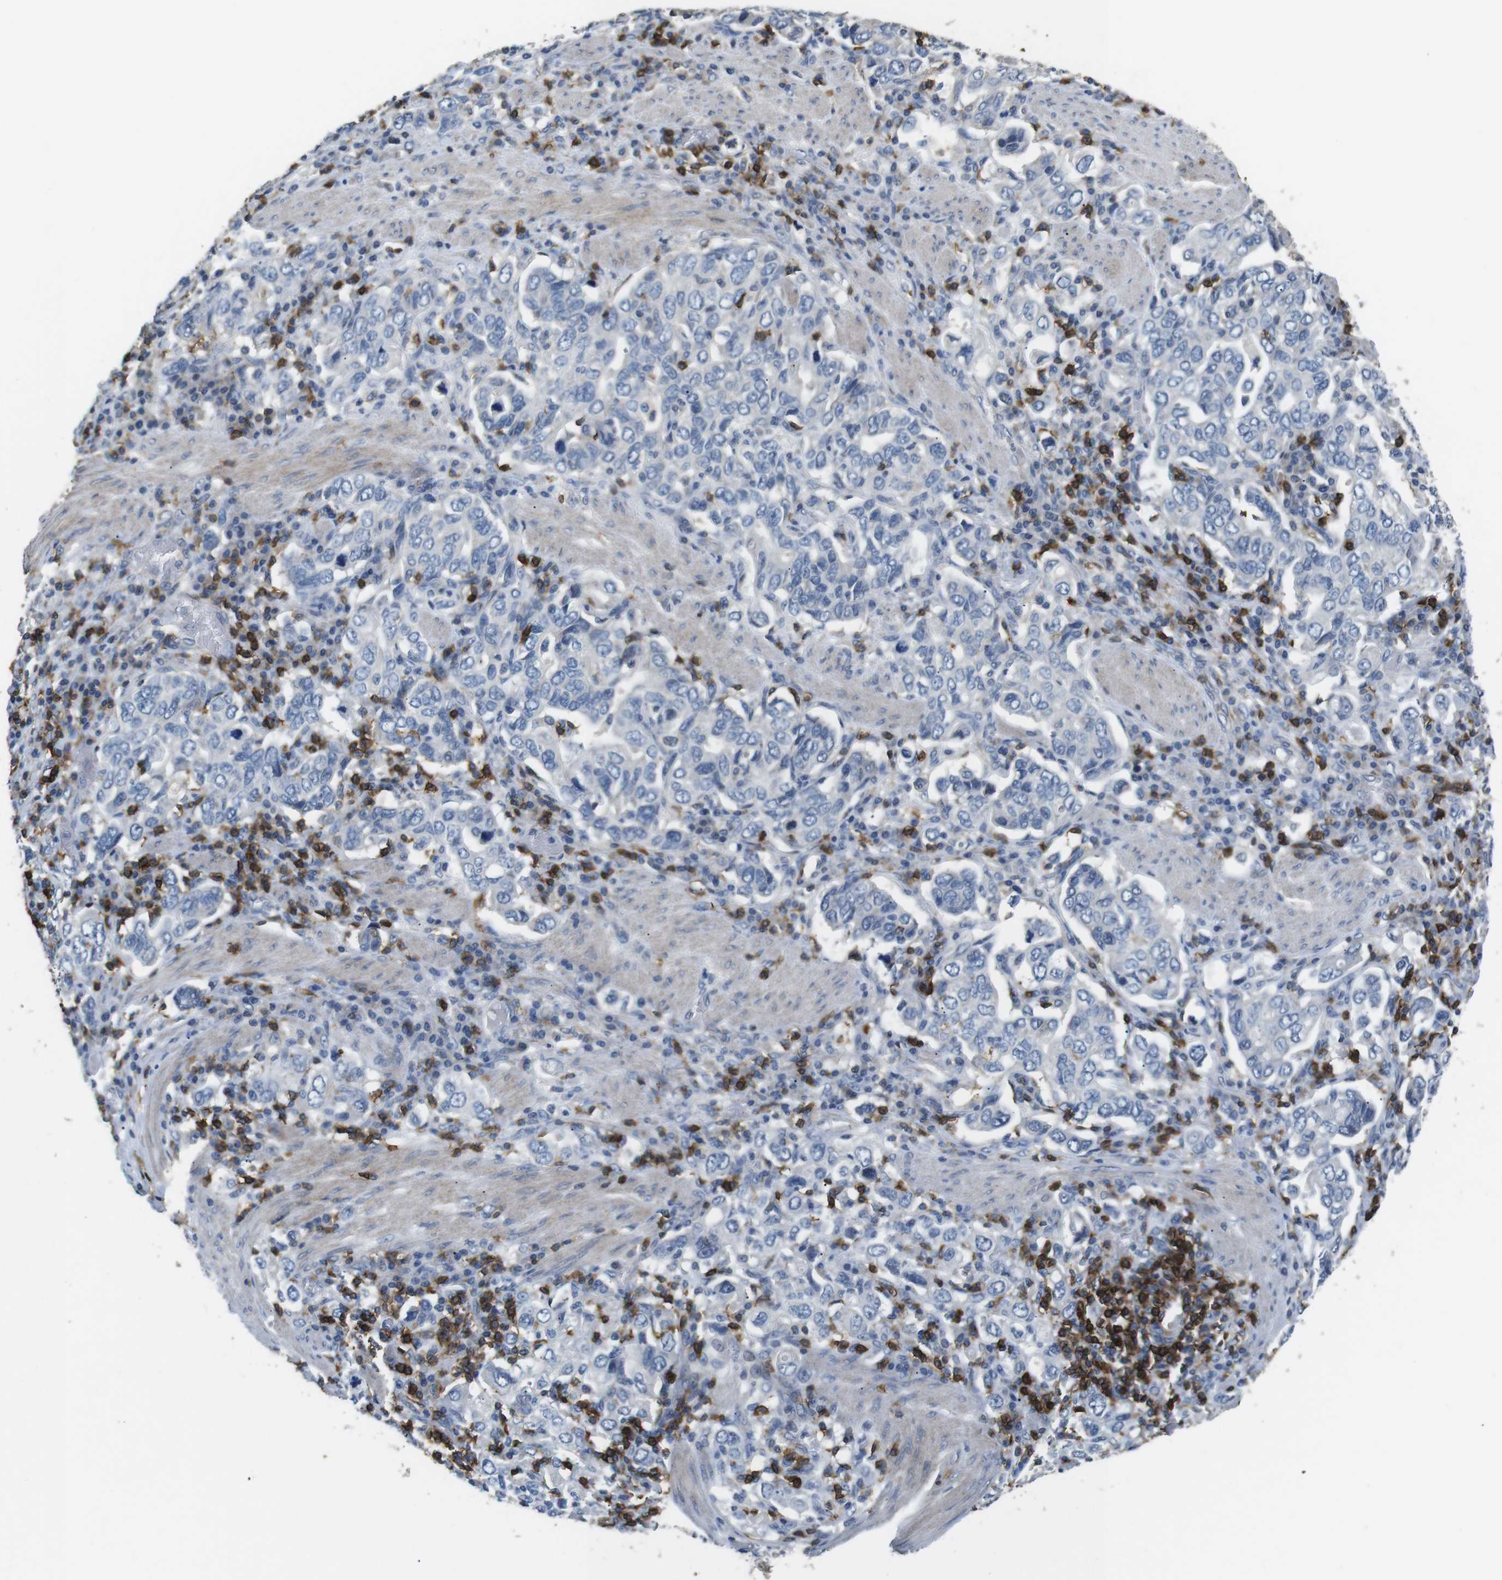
{"staining": {"intensity": "negative", "quantity": "none", "location": "none"}, "tissue": "stomach cancer", "cell_type": "Tumor cells", "image_type": "cancer", "snomed": [{"axis": "morphology", "description": "Adenocarcinoma, NOS"}, {"axis": "topography", "description": "Stomach, upper"}], "caption": "Adenocarcinoma (stomach) was stained to show a protein in brown. There is no significant positivity in tumor cells. The staining is performed using DAB (3,3'-diaminobenzidine) brown chromogen with nuclei counter-stained in using hematoxylin.", "gene": "CD6", "patient": {"sex": "male", "age": 62}}